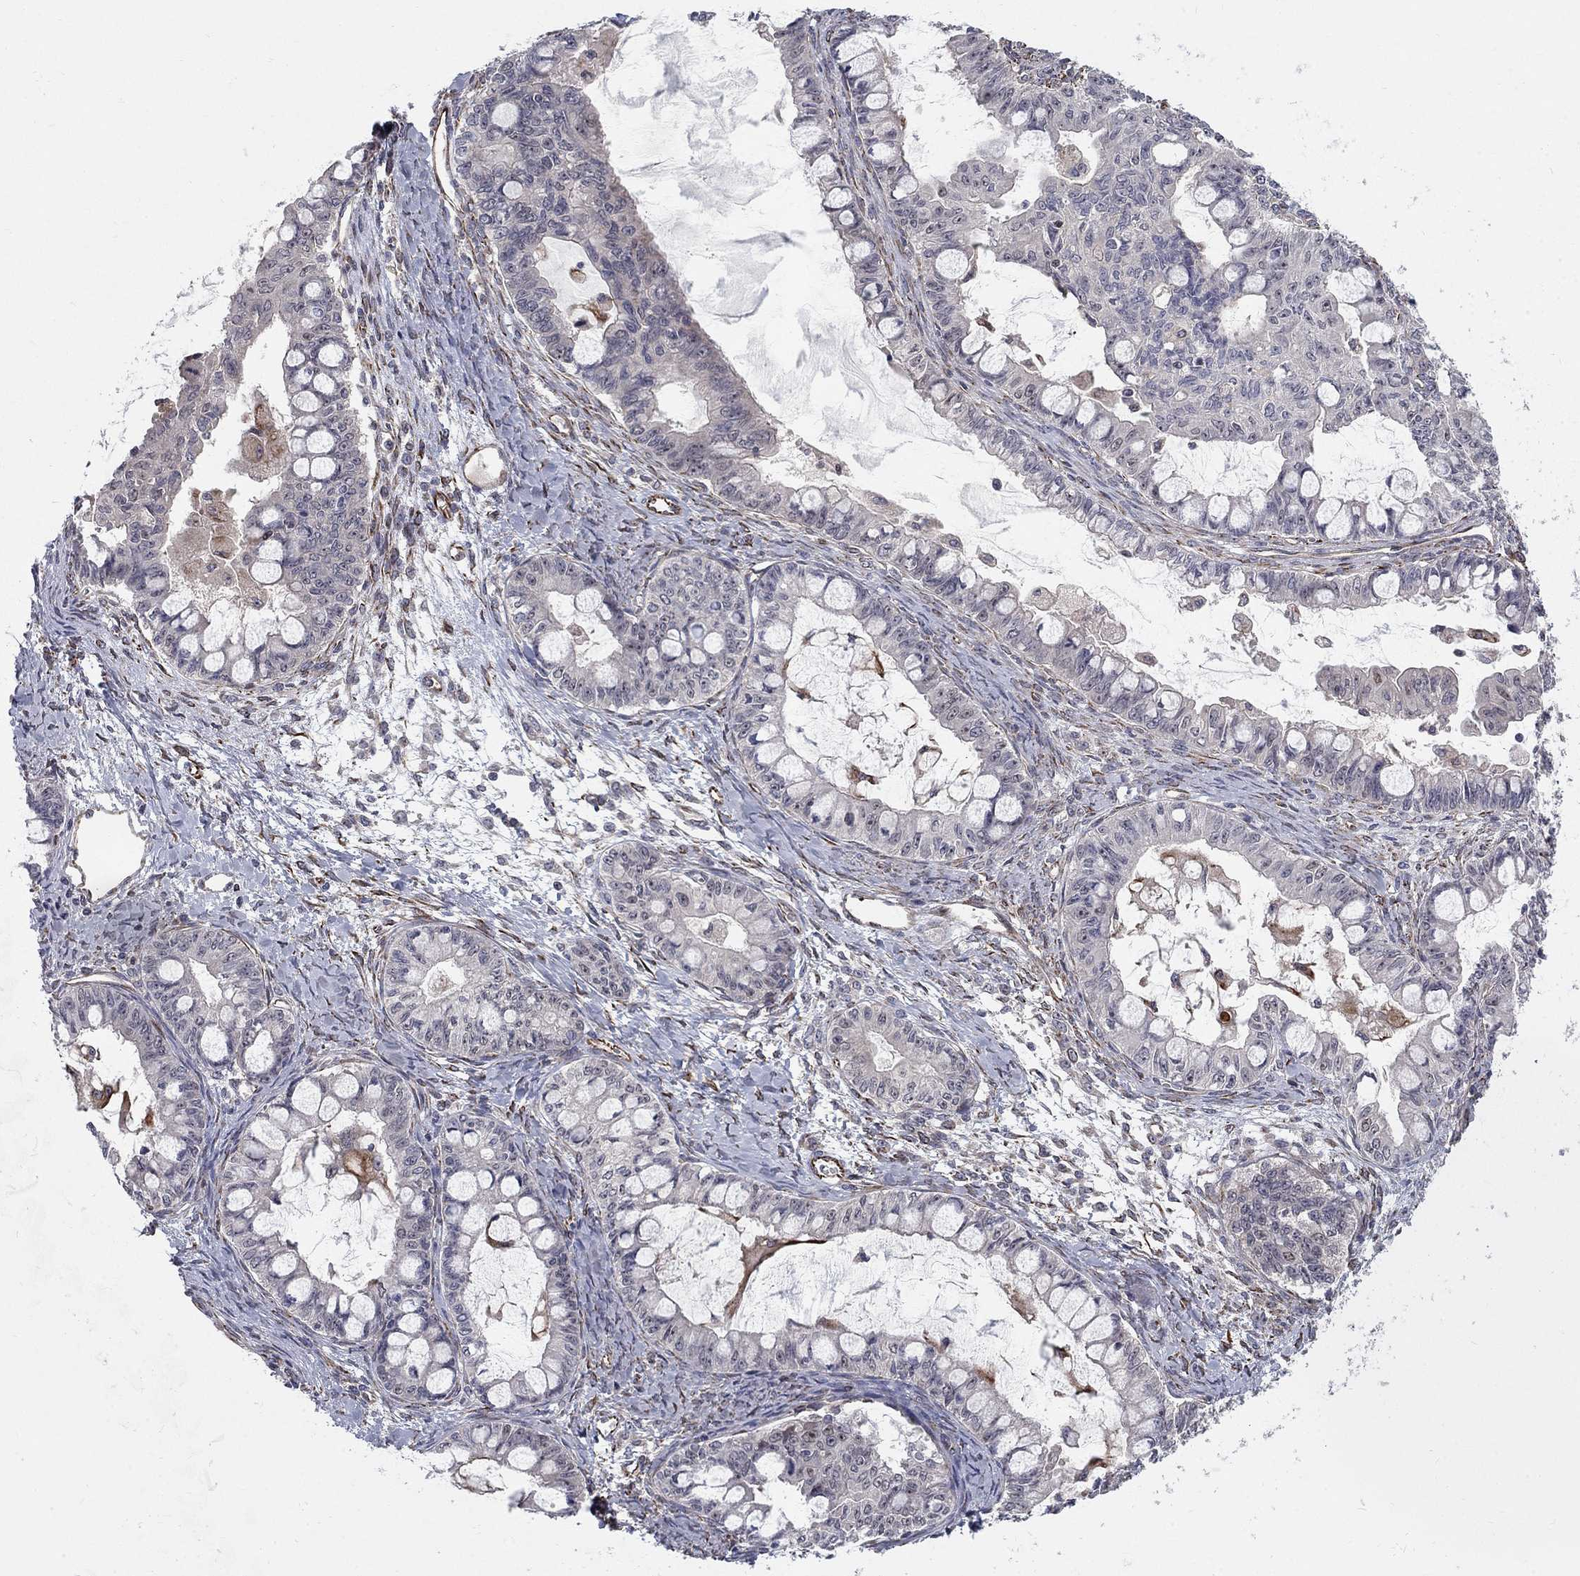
{"staining": {"intensity": "negative", "quantity": "none", "location": "none"}, "tissue": "ovarian cancer", "cell_type": "Tumor cells", "image_type": "cancer", "snomed": [{"axis": "morphology", "description": "Cystadenocarcinoma, mucinous, NOS"}, {"axis": "topography", "description": "Ovary"}], "caption": "IHC histopathology image of ovarian mucinous cystadenocarcinoma stained for a protein (brown), which shows no positivity in tumor cells.", "gene": "MSRA", "patient": {"sex": "female", "age": 63}}